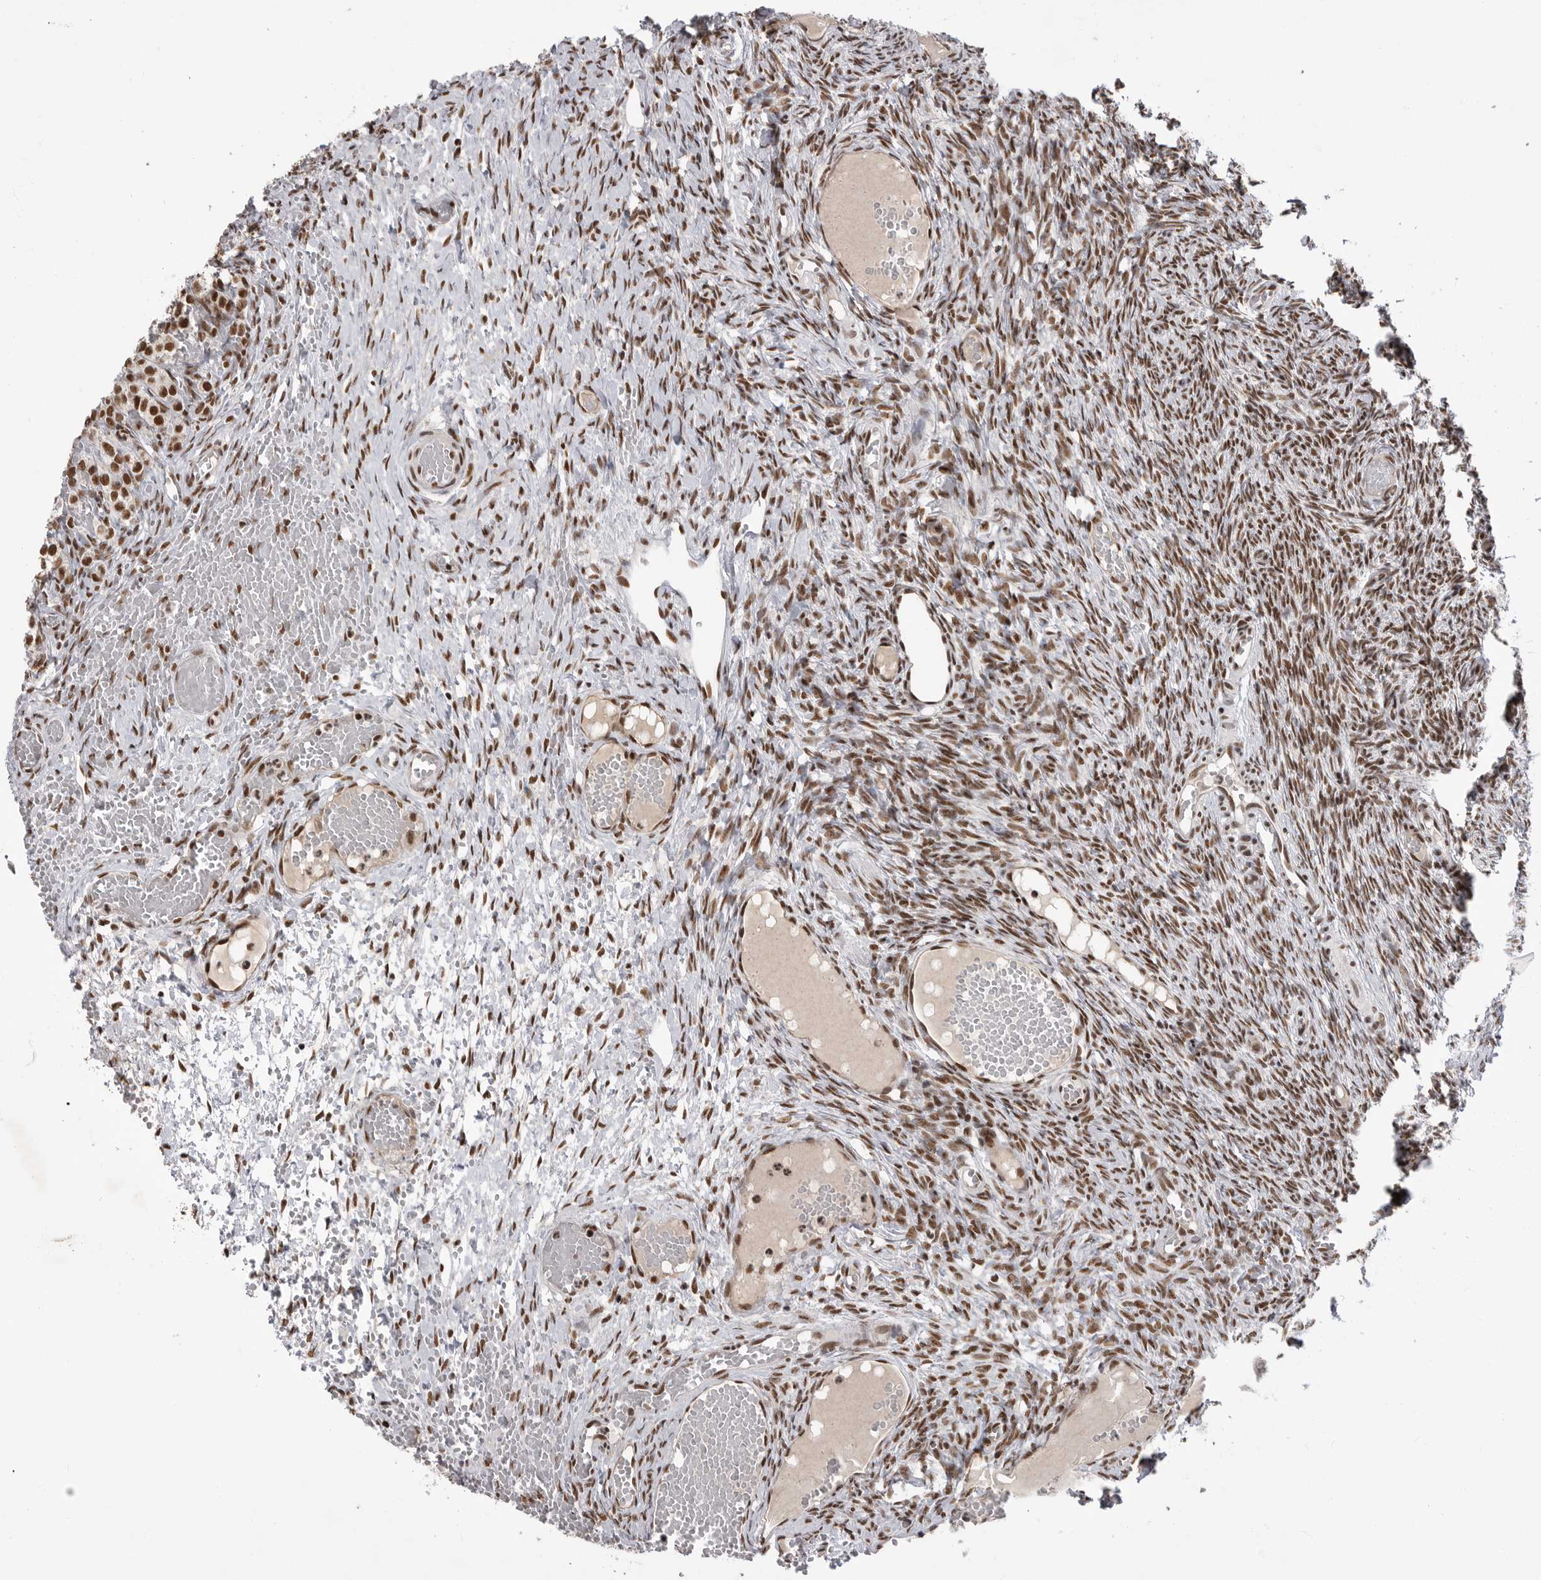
{"staining": {"intensity": "strong", "quantity": ">75%", "location": "nuclear"}, "tissue": "ovary", "cell_type": "Follicle cells", "image_type": "normal", "snomed": [{"axis": "morphology", "description": "Adenocarcinoma, NOS"}, {"axis": "topography", "description": "Endometrium"}], "caption": "IHC (DAB (3,3'-diaminobenzidine)) staining of benign human ovary reveals strong nuclear protein expression in about >75% of follicle cells.", "gene": "PPP1R8", "patient": {"sex": "female", "age": 32}}